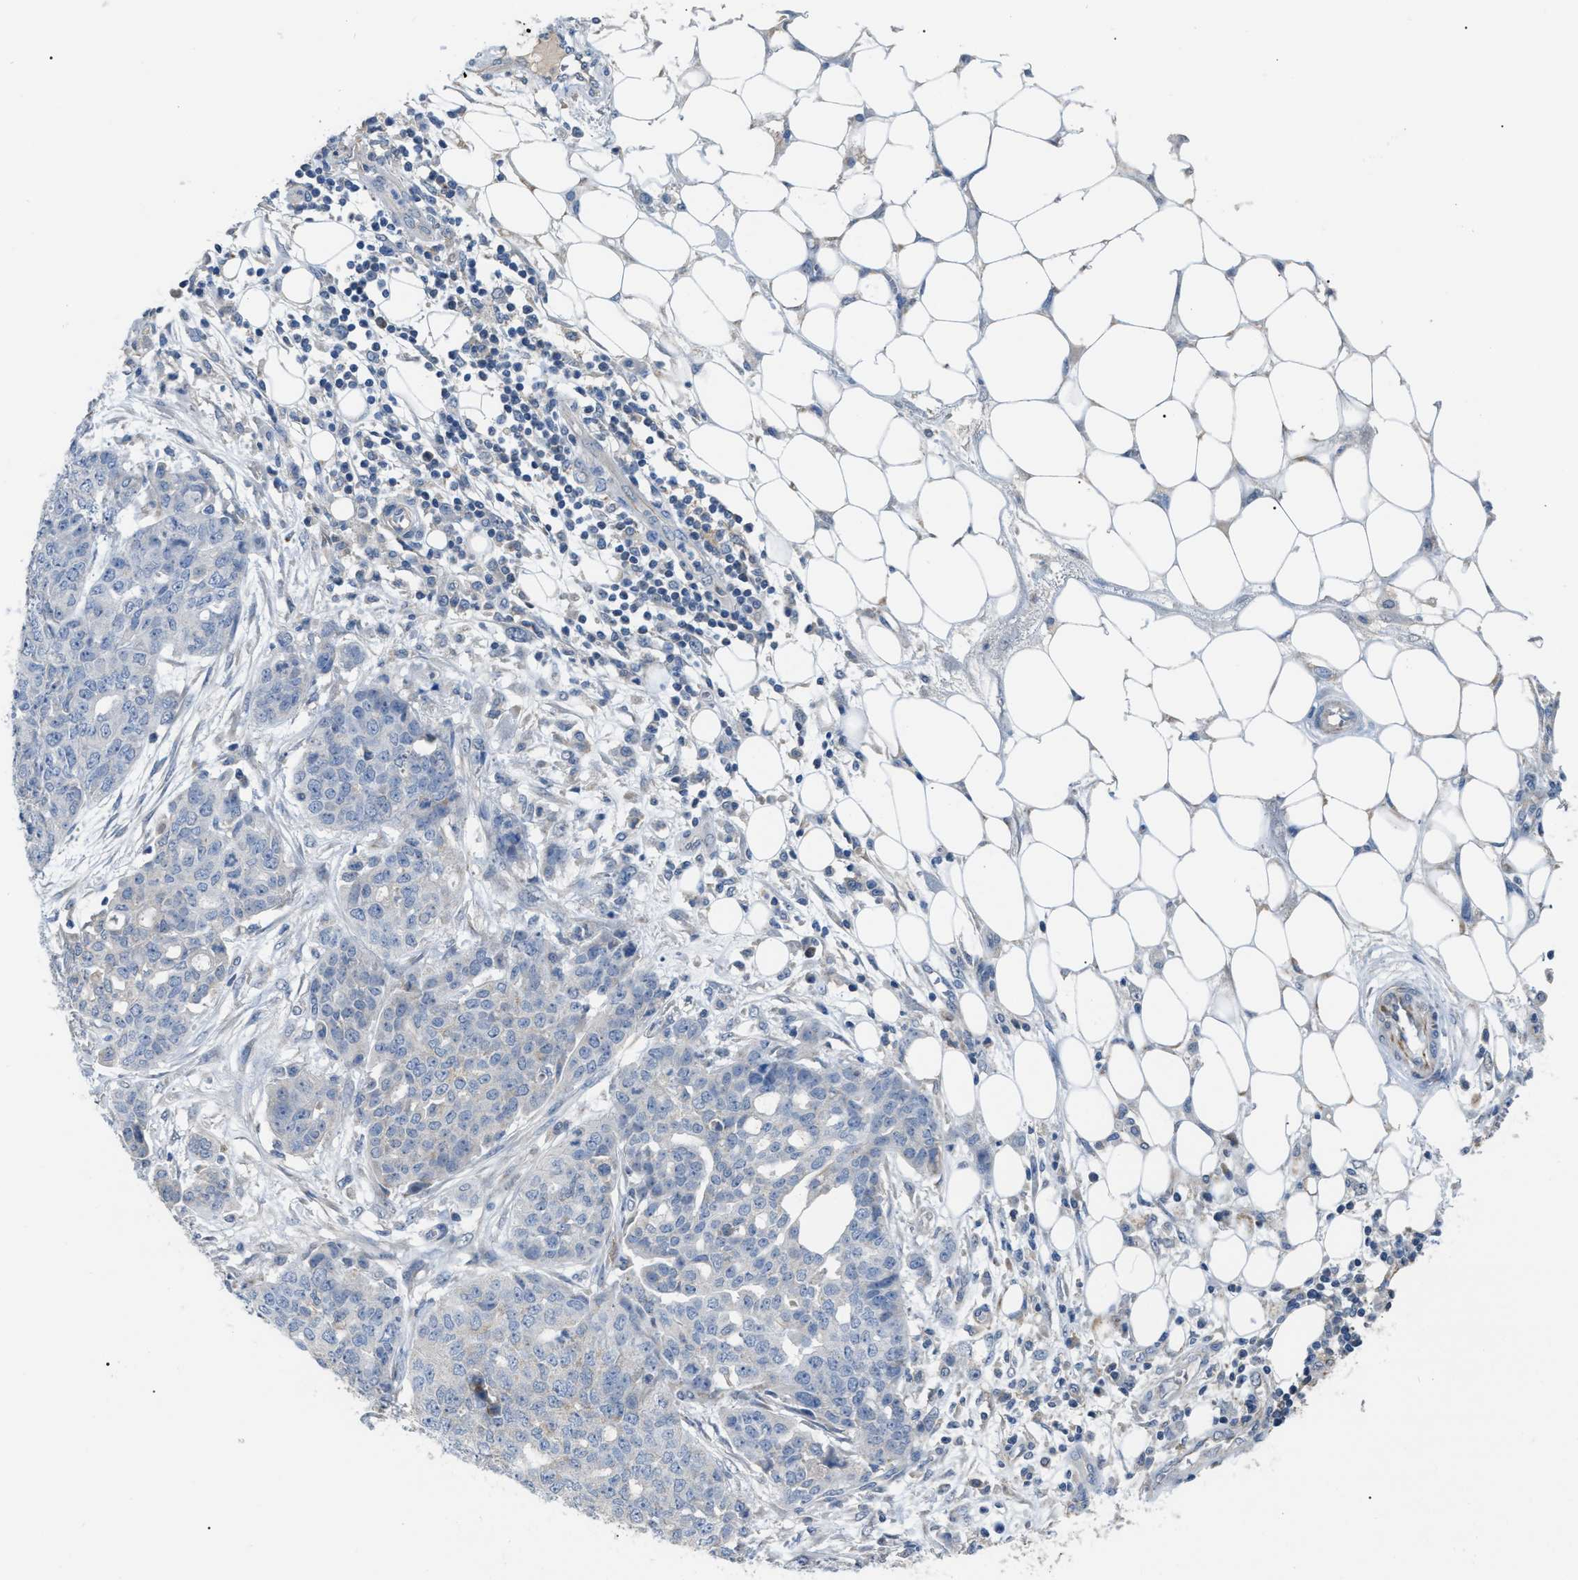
{"staining": {"intensity": "weak", "quantity": "<25%", "location": "cytoplasmic/membranous"}, "tissue": "ovarian cancer", "cell_type": "Tumor cells", "image_type": "cancer", "snomed": [{"axis": "morphology", "description": "Cystadenocarcinoma, serous, NOS"}, {"axis": "topography", "description": "Soft tissue"}, {"axis": "topography", "description": "Ovary"}], "caption": "Tumor cells are negative for brown protein staining in serous cystadenocarcinoma (ovarian).", "gene": "DHX58", "patient": {"sex": "female", "age": 57}}